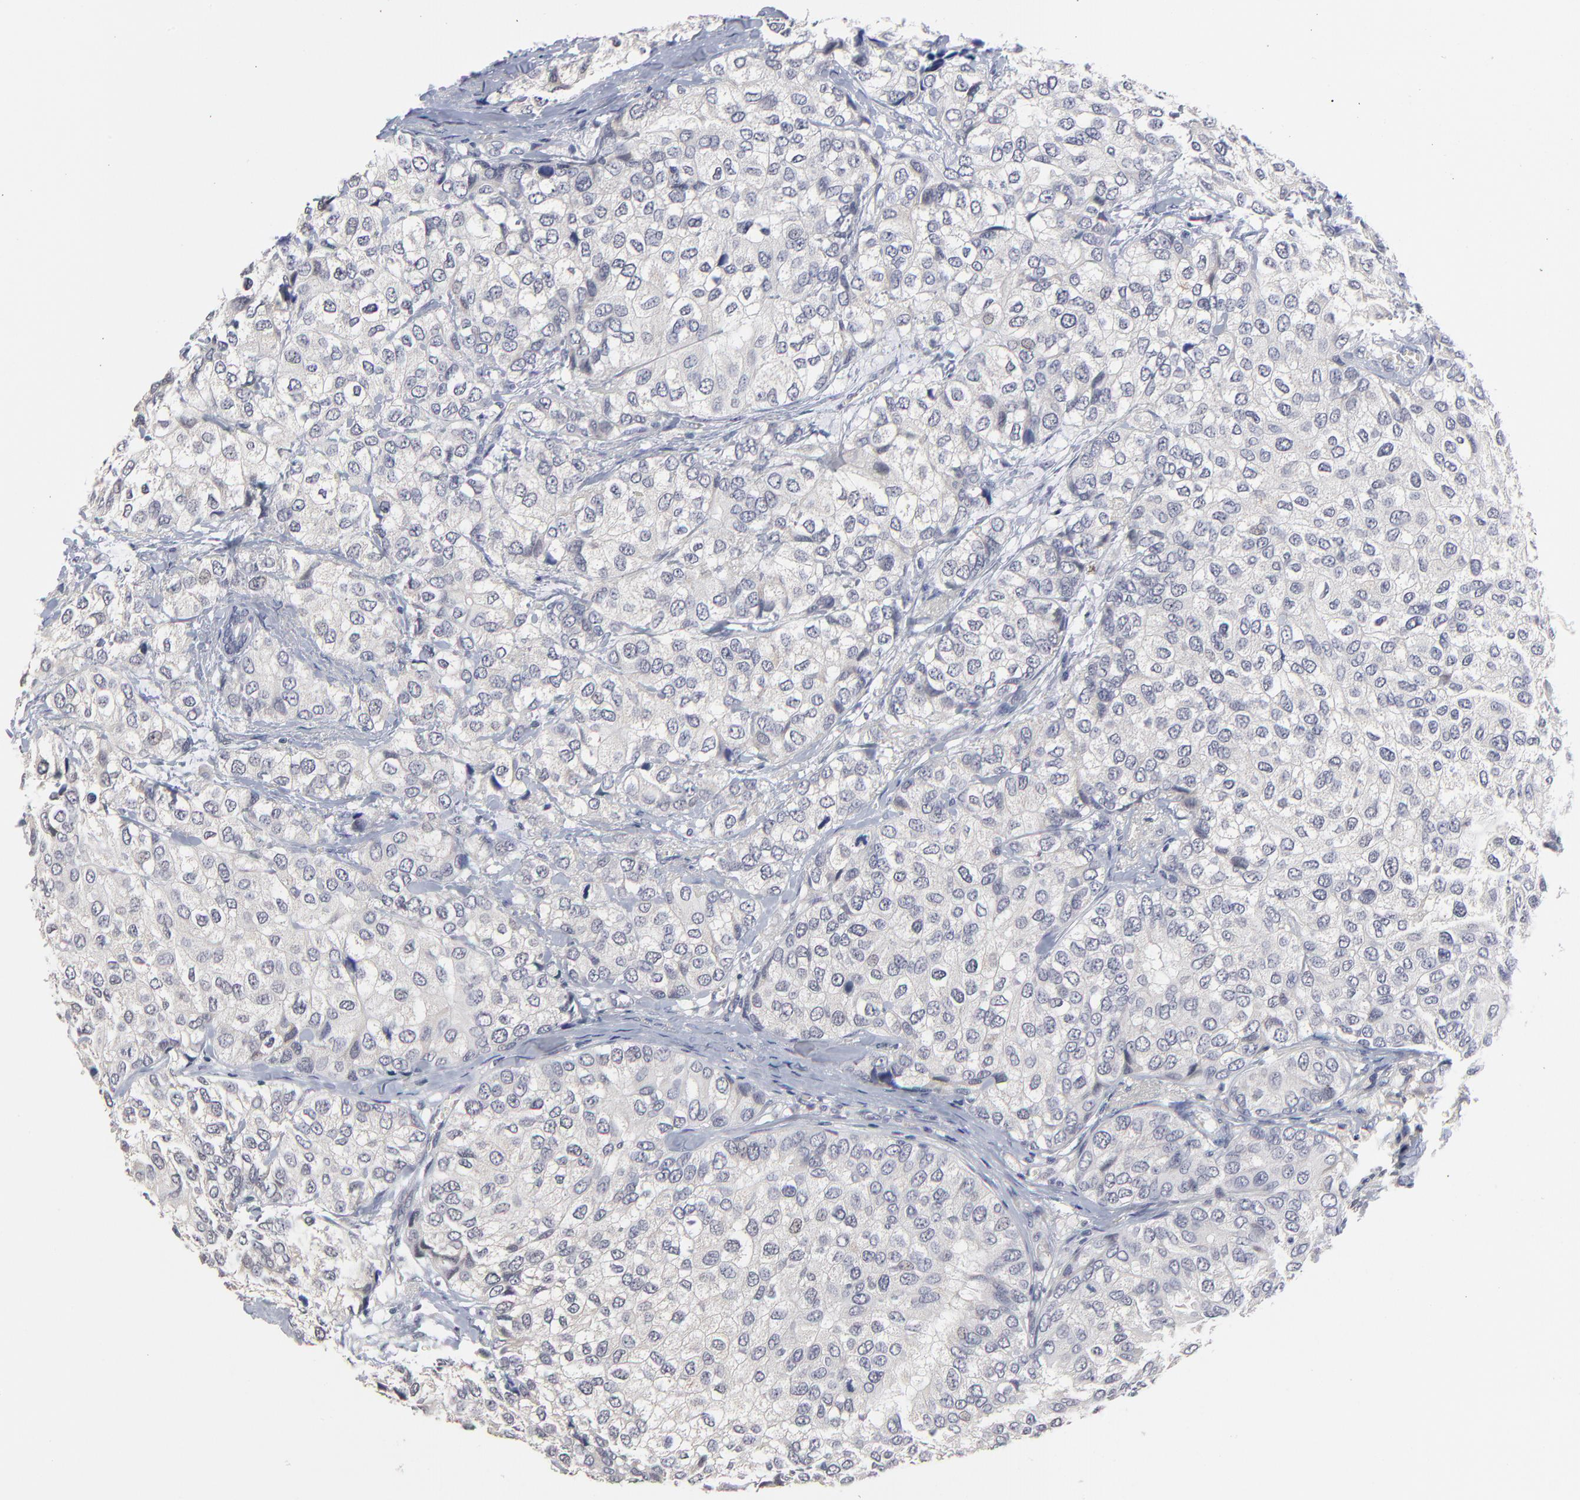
{"staining": {"intensity": "negative", "quantity": "none", "location": "none"}, "tissue": "breast cancer", "cell_type": "Tumor cells", "image_type": "cancer", "snomed": [{"axis": "morphology", "description": "Duct carcinoma"}, {"axis": "topography", "description": "Breast"}], "caption": "High magnification brightfield microscopy of breast intraductal carcinoma stained with DAB (3,3'-diaminobenzidine) (brown) and counterstained with hematoxylin (blue): tumor cells show no significant positivity.", "gene": "MAGEA10", "patient": {"sex": "female", "age": 68}}